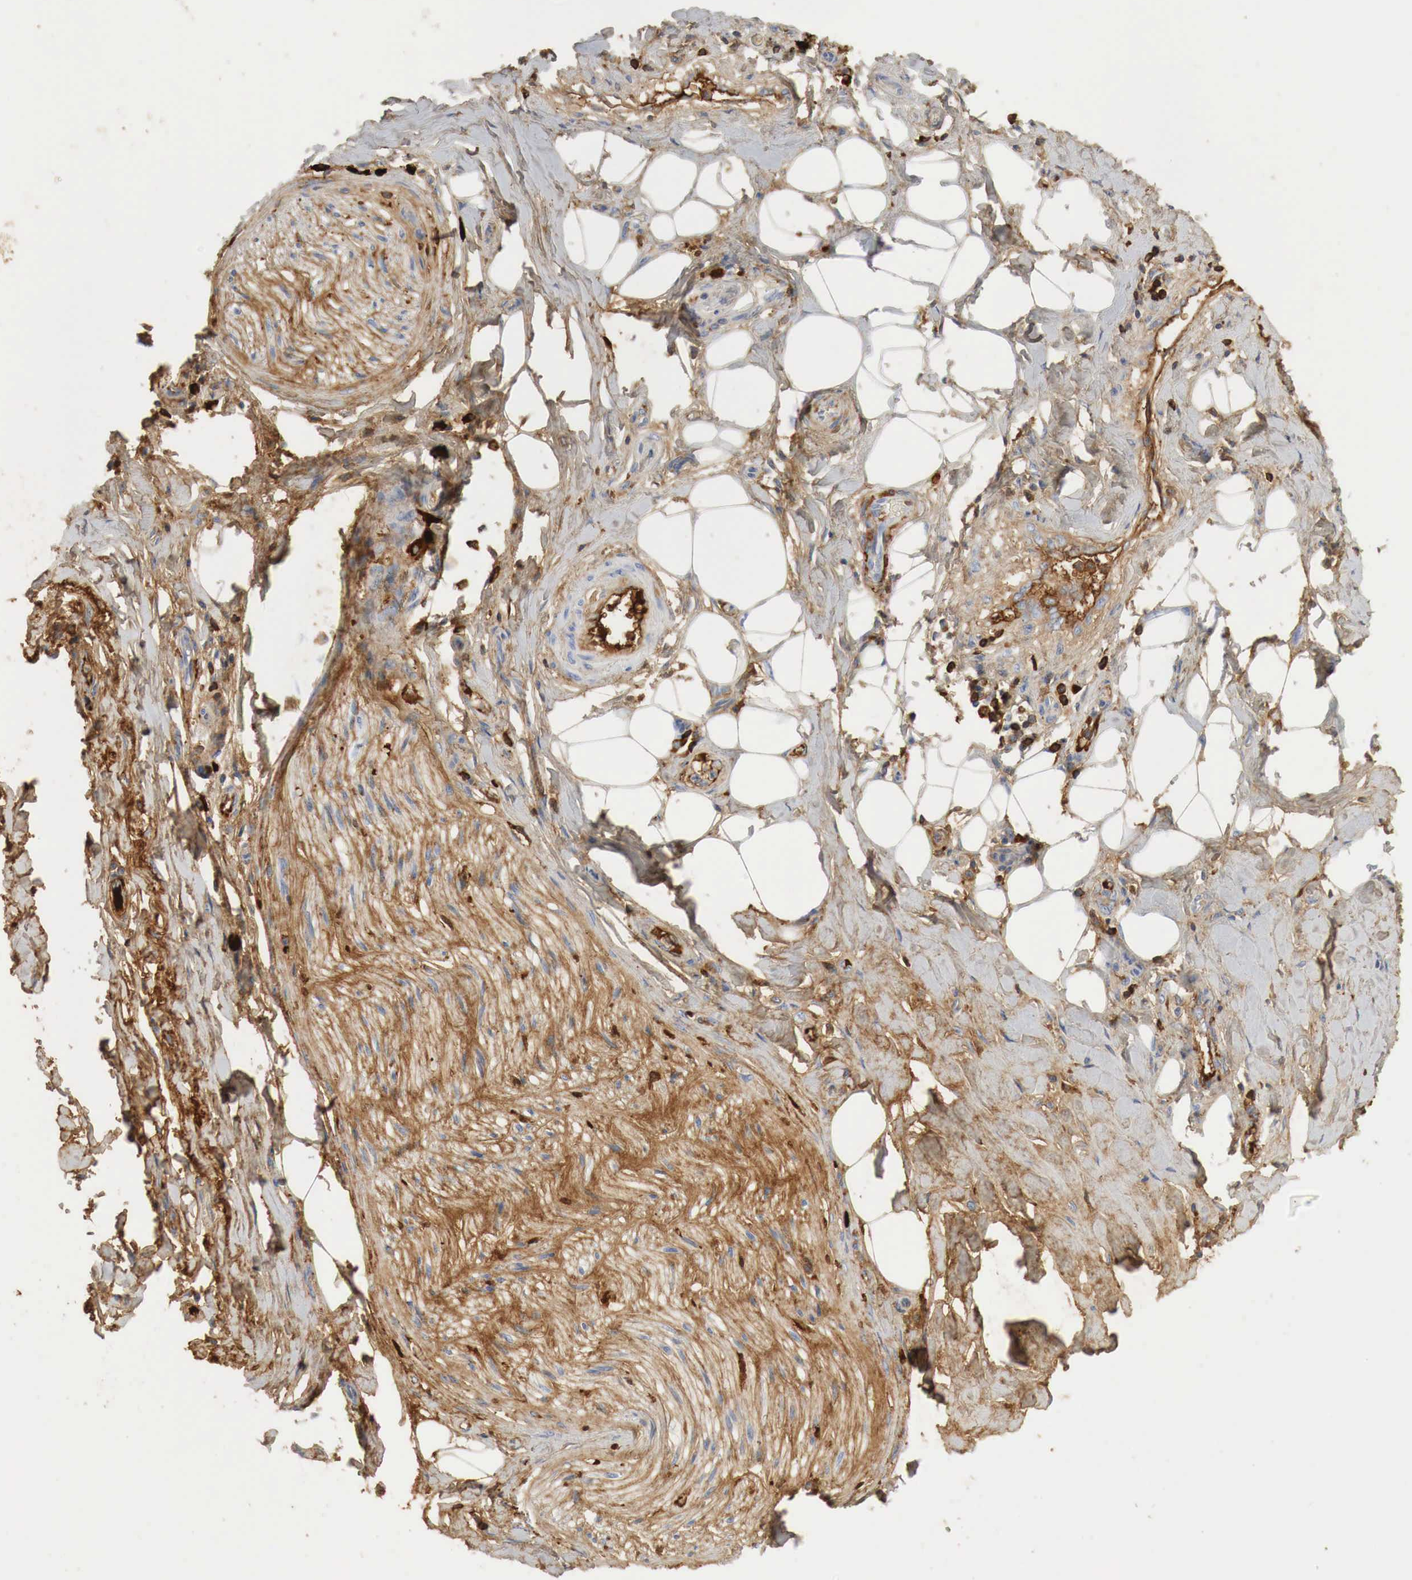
{"staining": {"intensity": "weak", "quantity": "<25%", "location": "cytoplasmic/membranous"}, "tissue": "stomach cancer", "cell_type": "Tumor cells", "image_type": "cancer", "snomed": [{"axis": "morphology", "description": "Adenocarcinoma, NOS"}, {"axis": "topography", "description": "Stomach, upper"}], "caption": "The image exhibits no significant staining in tumor cells of stomach cancer.", "gene": "IGLC3", "patient": {"sex": "male", "age": 47}}